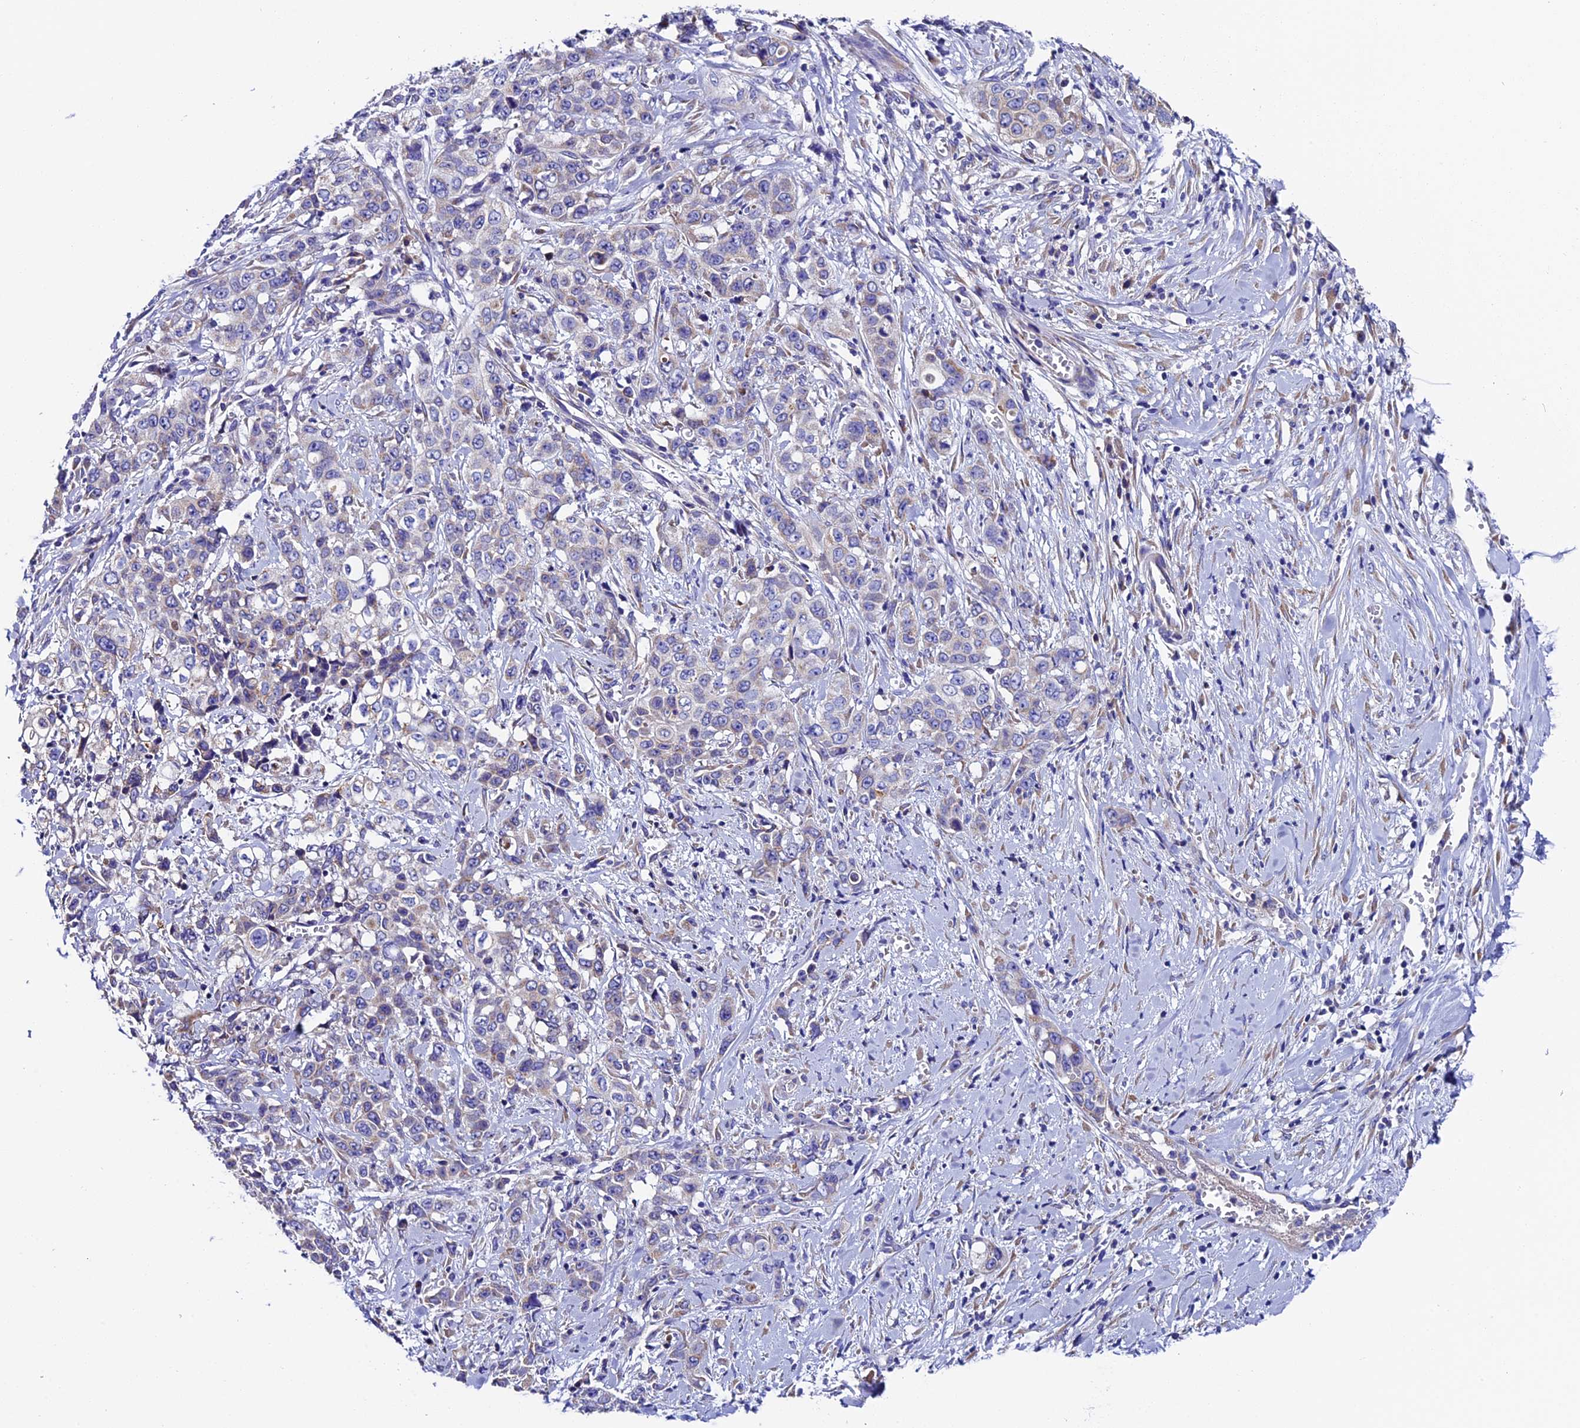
{"staining": {"intensity": "weak", "quantity": "25%-75%", "location": "cytoplasmic/membranous"}, "tissue": "stomach cancer", "cell_type": "Tumor cells", "image_type": "cancer", "snomed": [{"axis": "morphology", "description": "Adenocarcinoma, NOS"}, {"axis": "topography", "description": "Stomach, upper"}], "caption": "Immunohistochemistry (IHC) (DAB (3,3'-diaminobenzidine)) staining of stomach cancer (adenocarcinoma) exhibits weak cytoplasmic/membranous protein staining in about 25%-75% of tumor cells. The protein of interest is stained brown, and the nuclei are stained in blue (DAB IHC with brightfield microscopy, high magnification).", "gene": "COMTD1", "patient": {"sex": "male", "age": 62}}